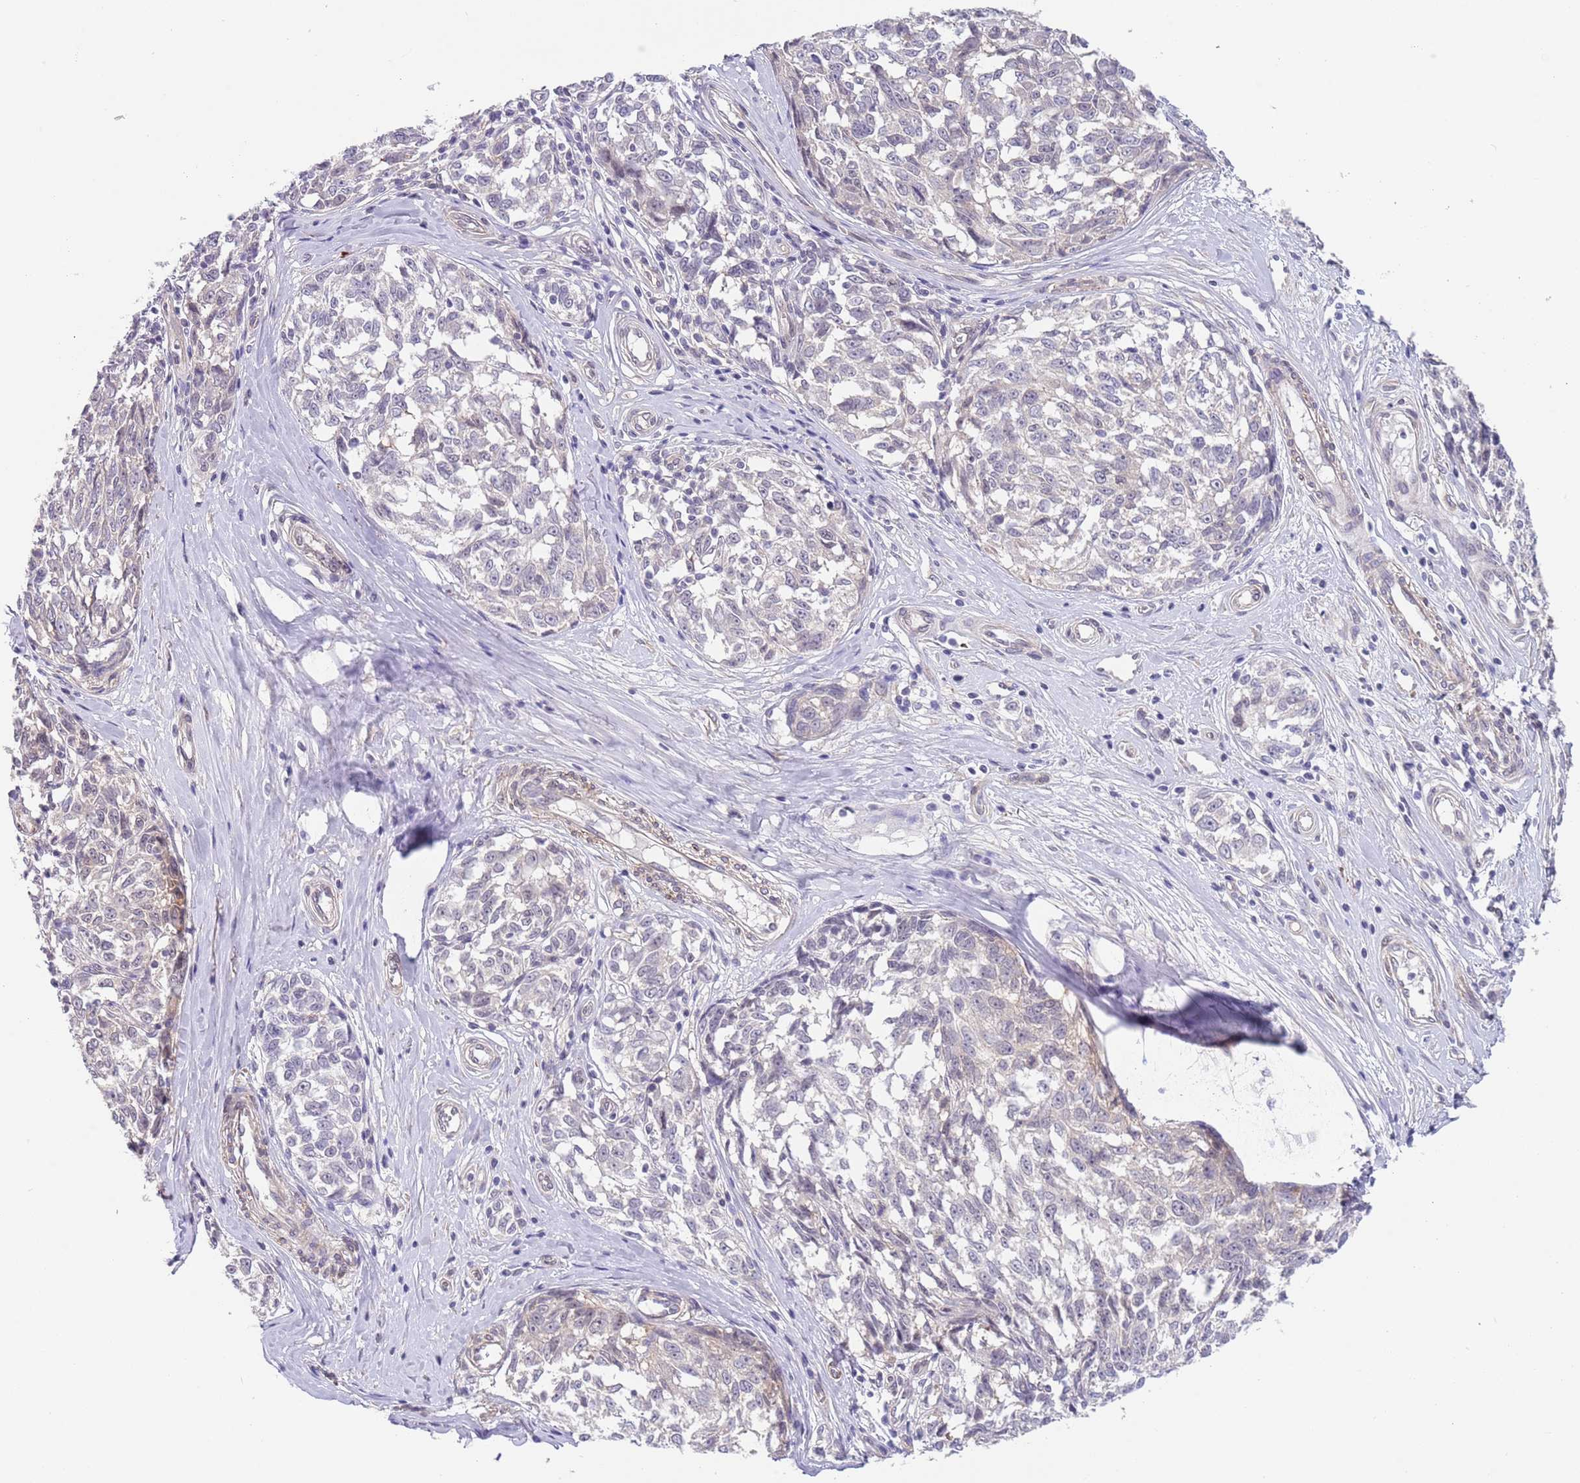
{"staining": {"intensity": "negative", "quantity": "none", "location": "none"}, "tissue": "melanoma", "cell_type": "Tumor cells", "image_type": "cancer", "snomed": [{"axis": "morphology", "description": "Normal tissue, NOS"}, {"axis": "morphology", "description": "Malignant melanoma, NOS"}, {"axis": "topography", "description": "Skin"}], "caption": "This is an IHC image of human melanoma. There is no expression in tumor cells.", "gene": "RNF169", "patient": {"sex": "female", "age": 64}}